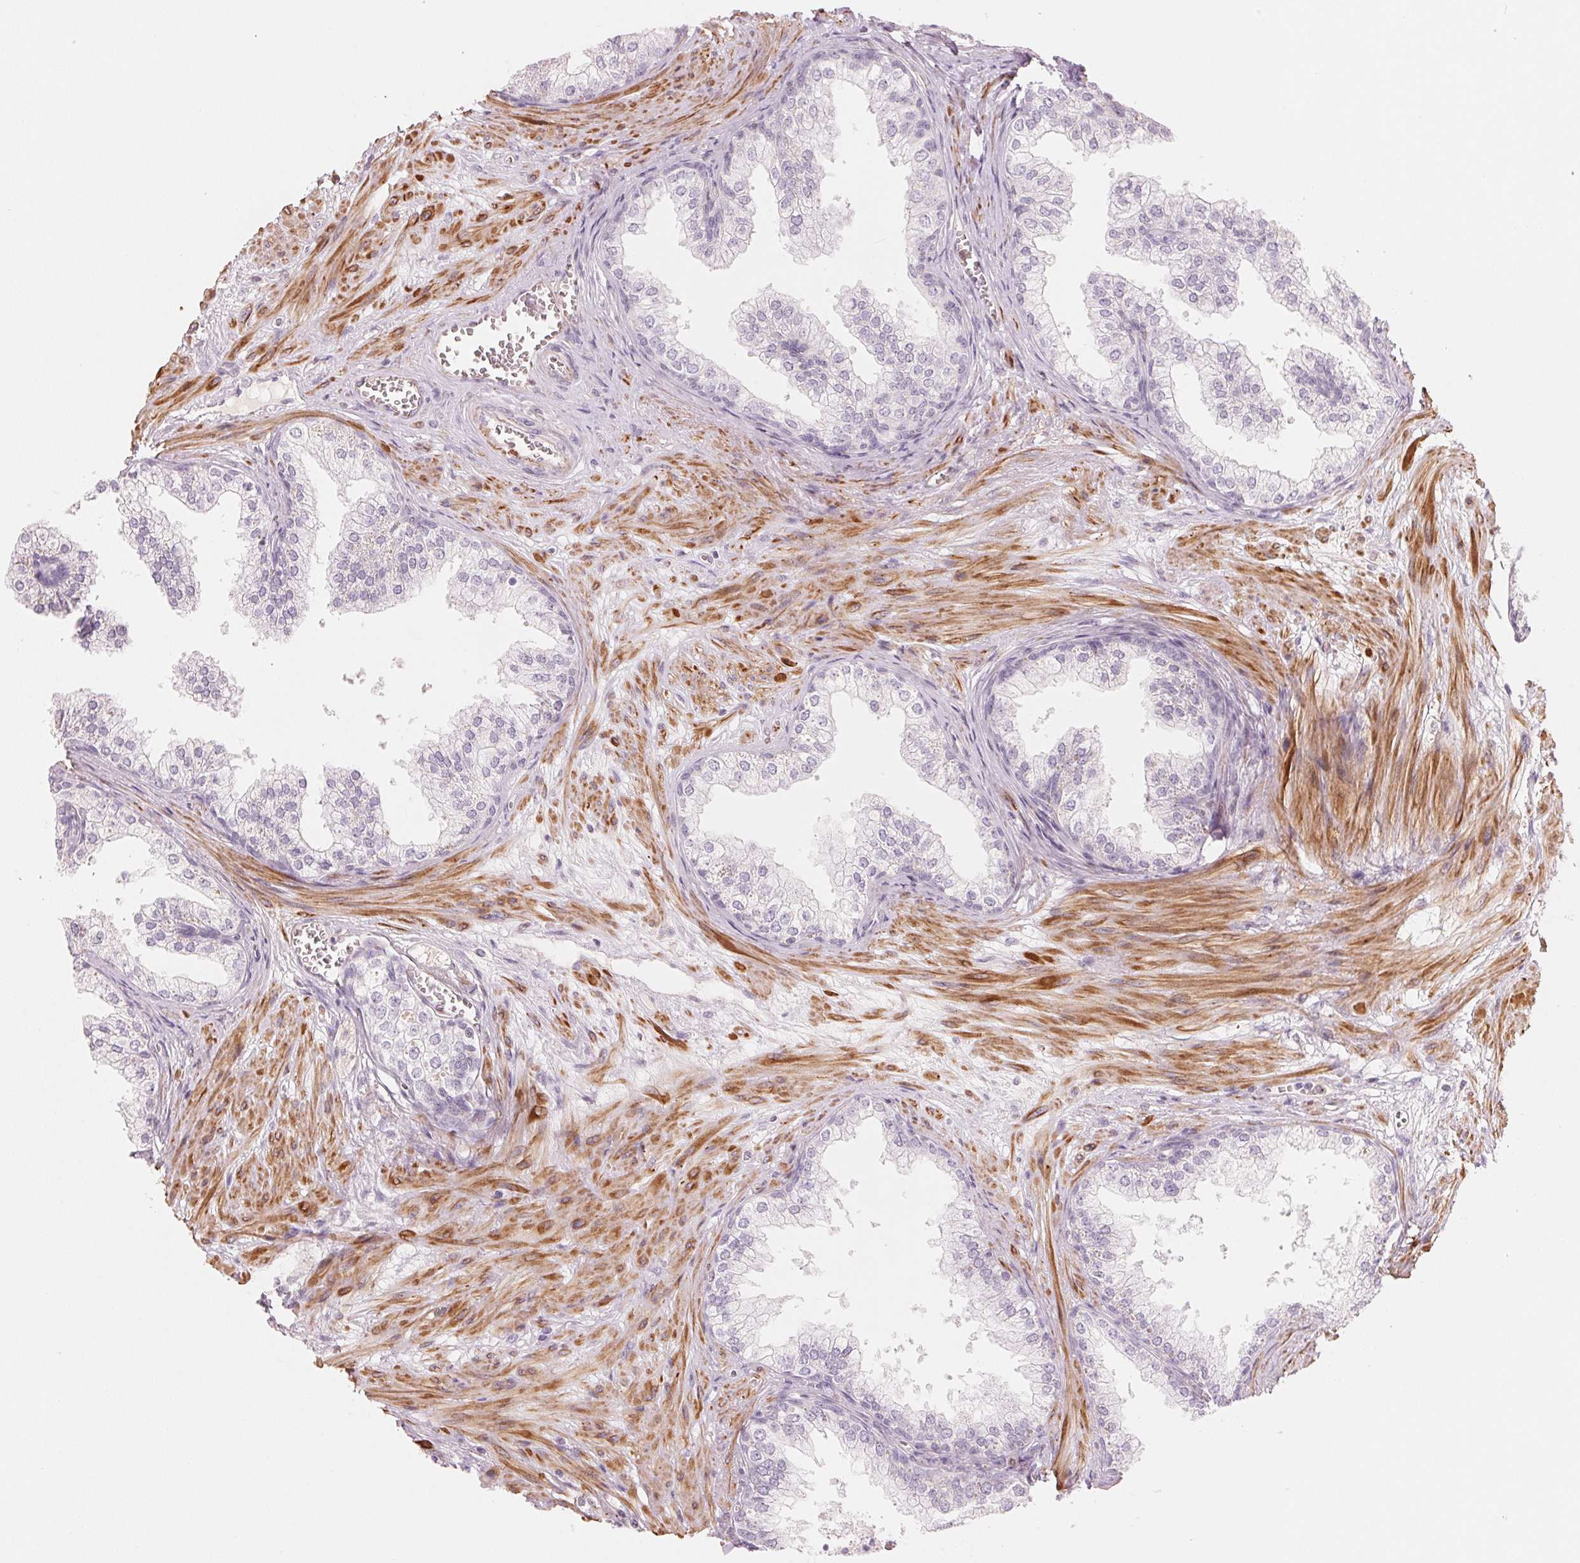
{"staining": {"intensity": "negative", "quantity": "none", "location": "none"}, "tissue": "prostate", "cell_type": "Glandular cells", "image_type": "normal", "snomed": [{"axis": "morphology", "description": "Normal tissue, NOS"}, {"axis": "topography", "description": "Prostate"}], "caption": "This is a image of IHC staining of benign prostate, which shows no expression in glandular cells.", "gene": "SLC17A4", "patient": {"sex": "male", "age": 79}}